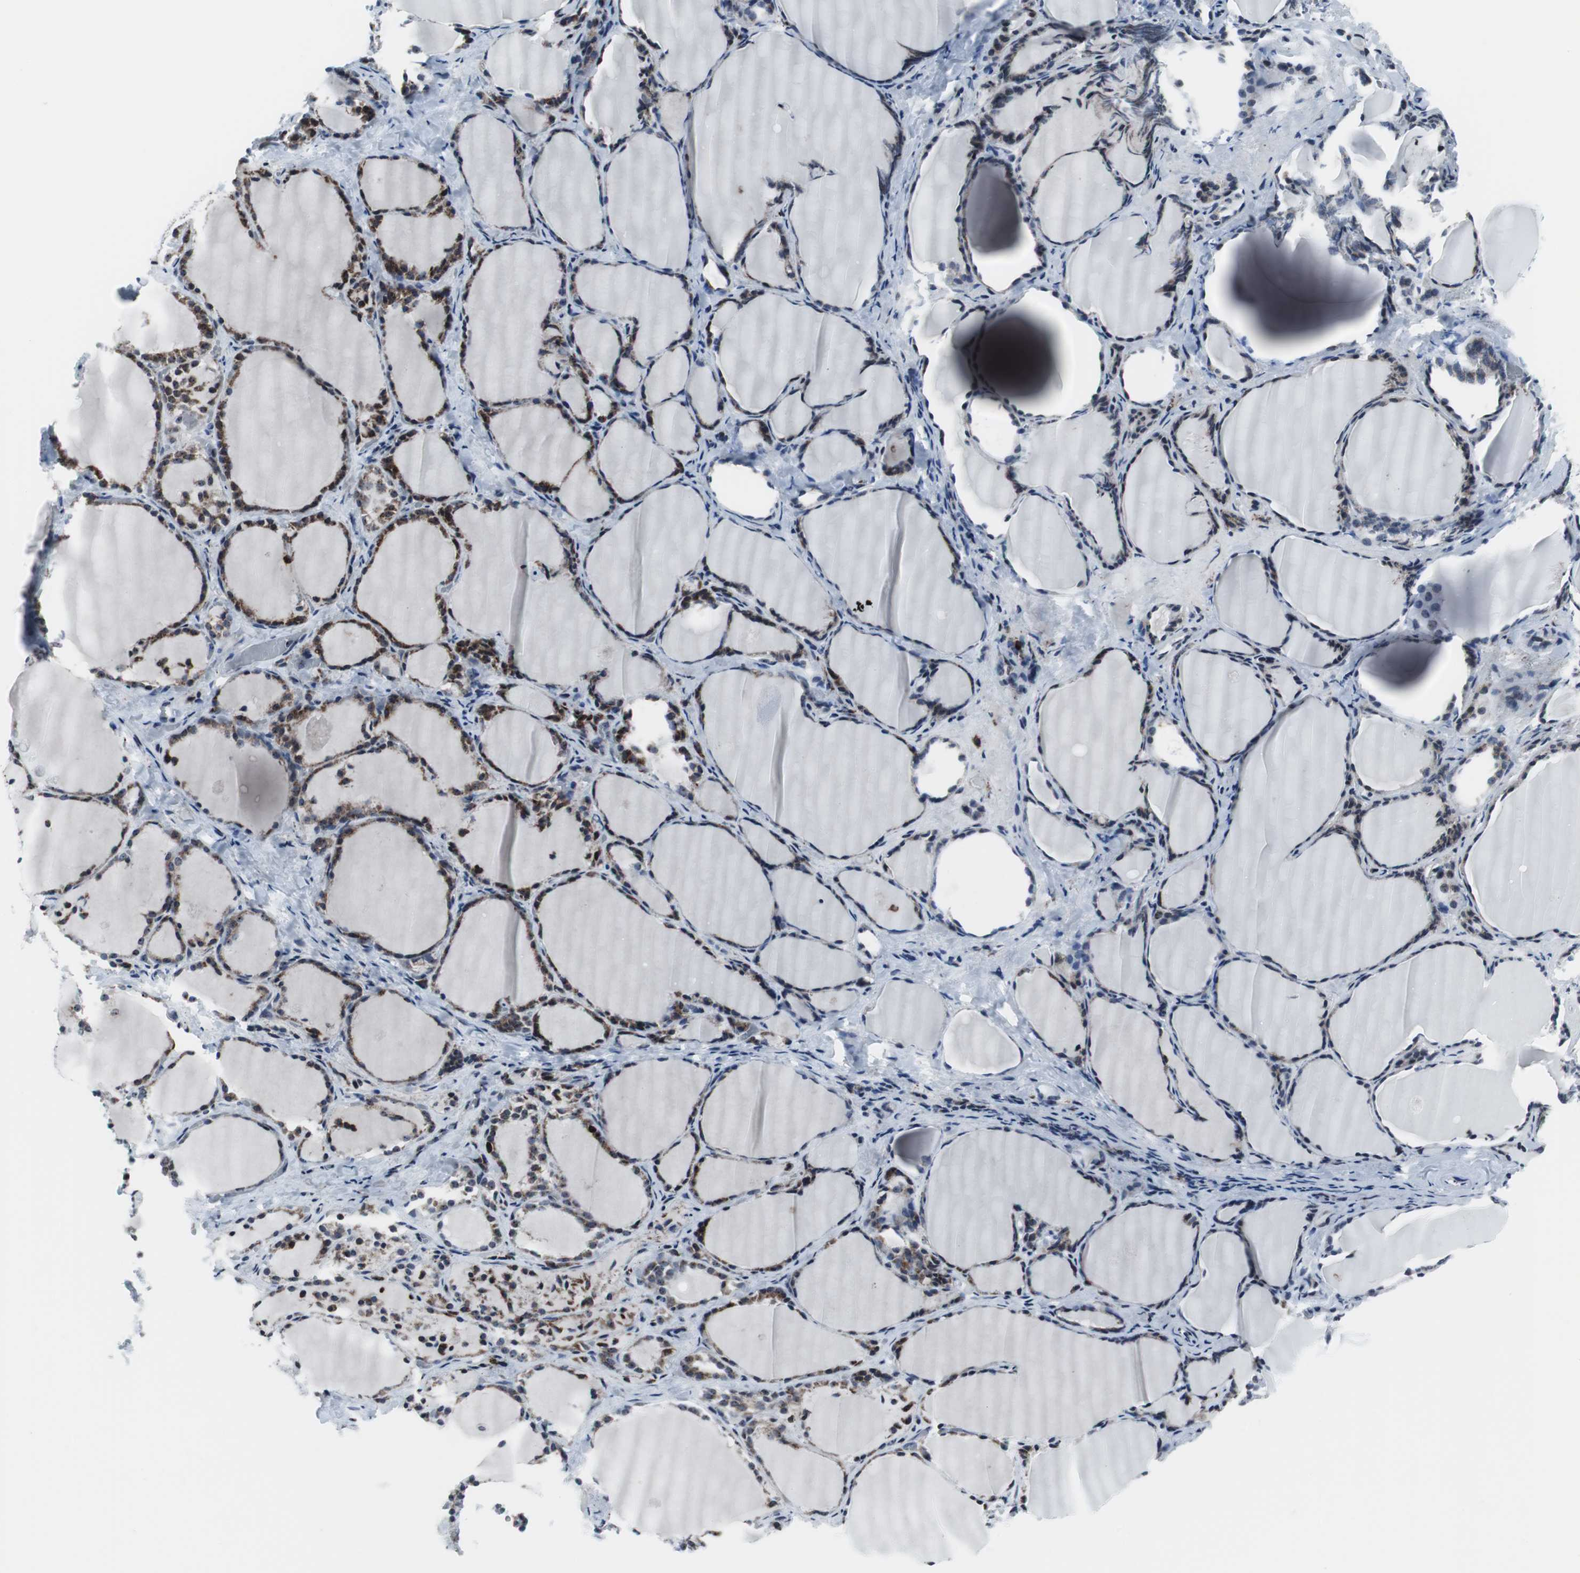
{"staining": {"intensity": "moderate", "quantity": ">75%", "location": "nuclear"}, "tissue": "thyroid gland", "cell_type": "Glandular cells", "image_type": "normal", "snomed": [{"axis": "morphology", "description": "Normal tissue, NOS"}, {"axis": "morphology", "description": "Papillary adenocarcinoma, NOS"}, {"axis": "topography", "description": "Thyroid gland"}], "caption": "High-power microscopy captured an immunohistochemistry photomicrograph of unremarkable thyroid gland, revealing moderate nuclear positivity in about >75% of glandular cells. The staining is performed using DAB brown chromogen to label protein expression. The nuclei are counter-stained blue using hematoxylin.", "gene": "DOK1", "patient": {"sex": "female", "age": 30}}